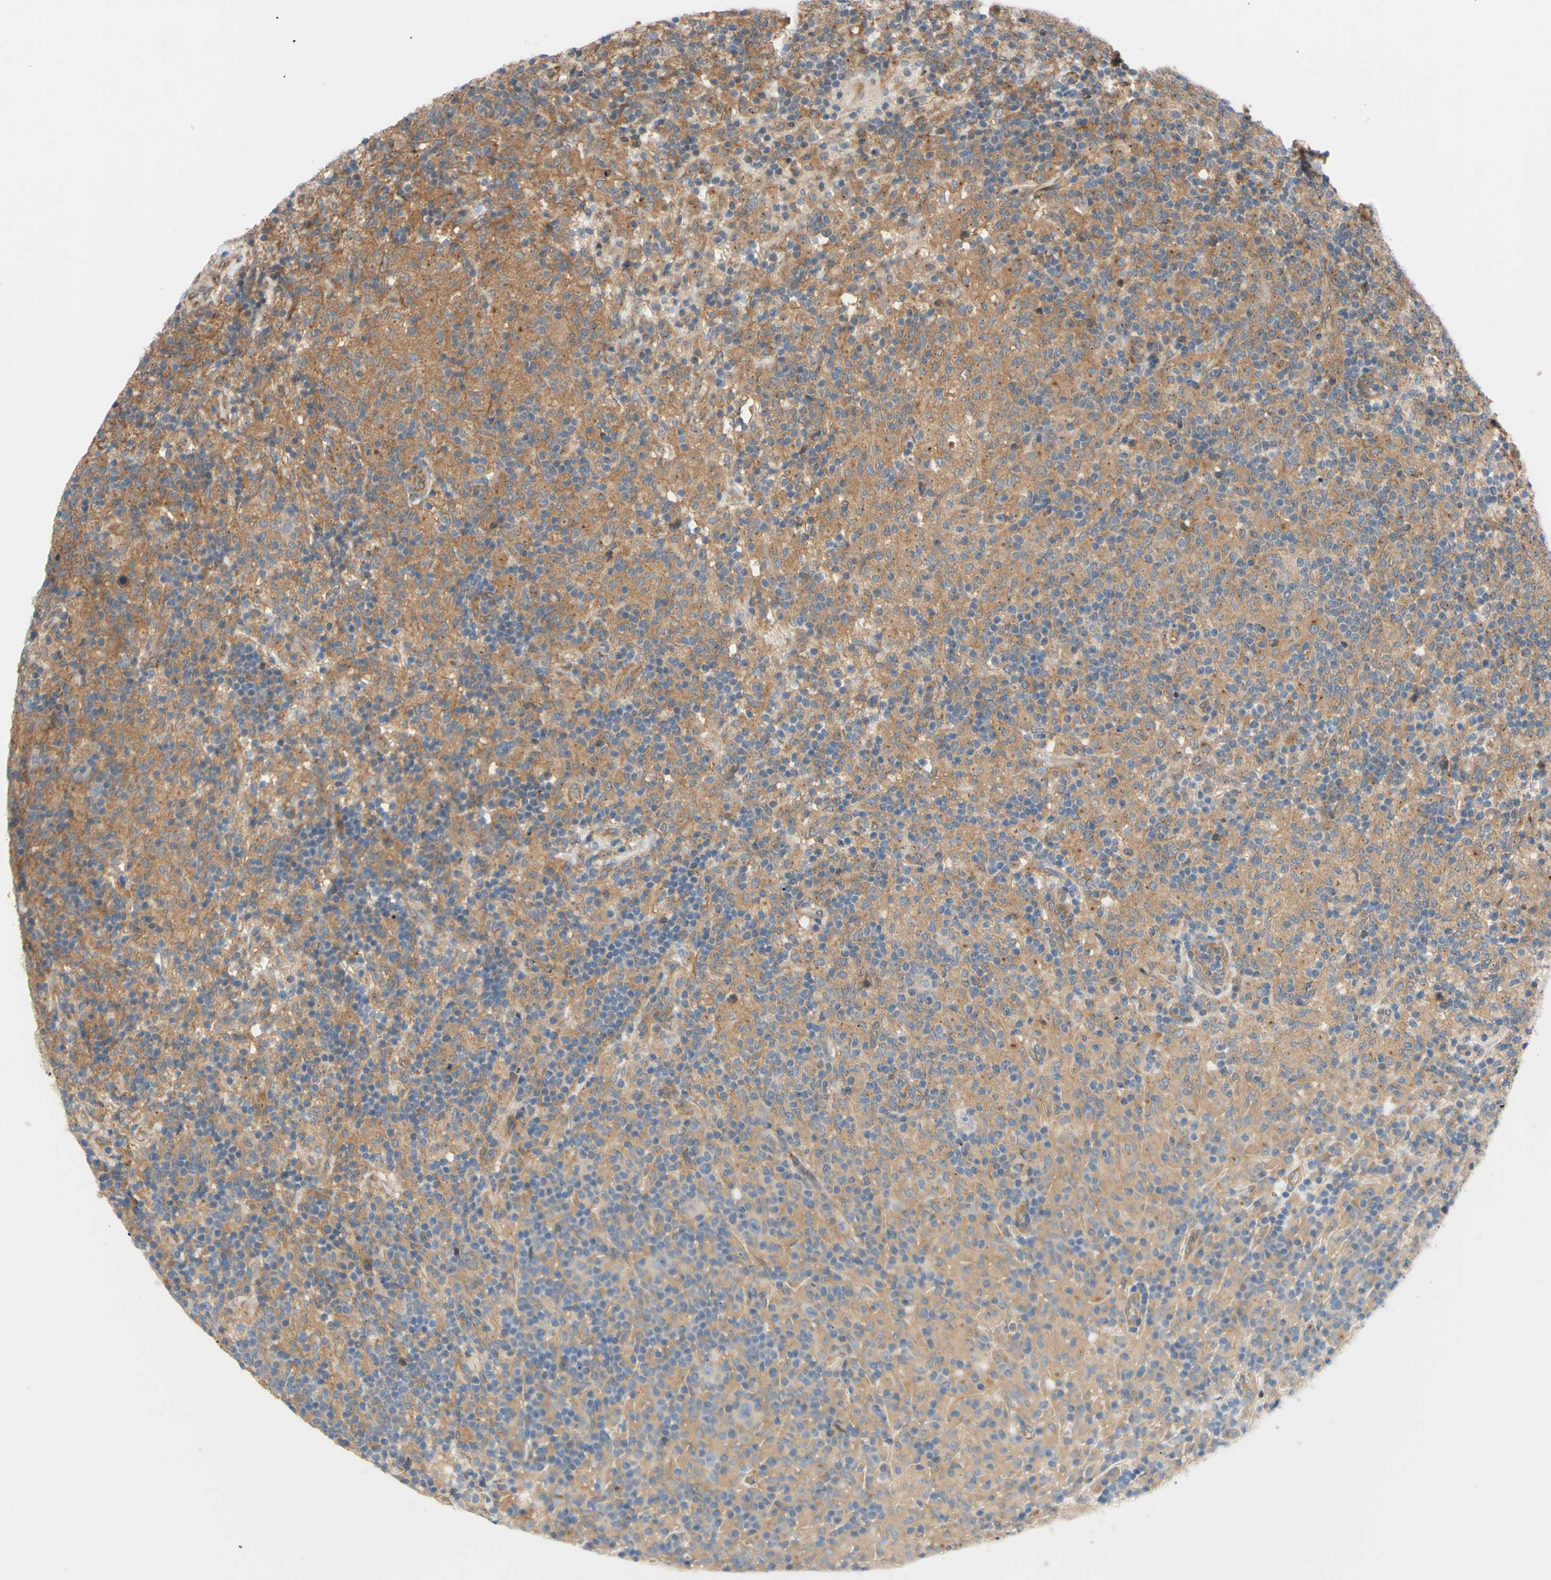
{"staining": {"intensity": "moderate", "quantity": ">75%", "location": "cytoplasmic/membranous"}, "tissue": "lymphoma", "cell_type": "Tumor cells", "image_type": "cancer", "snomed": [{"axis": "morphology", "description": "Hodgkin's disease, NOS"}, {"axis": "topography", "description": "Lymph node"}], "caption": "Hodgkin's disease stained with a brown dye reveals moderate cytoplasmic/membranous positive positivity in about >75% of tumor cells.", "gene": "DYNLRB1", "patient": {"sex": "male", "age": 70}}